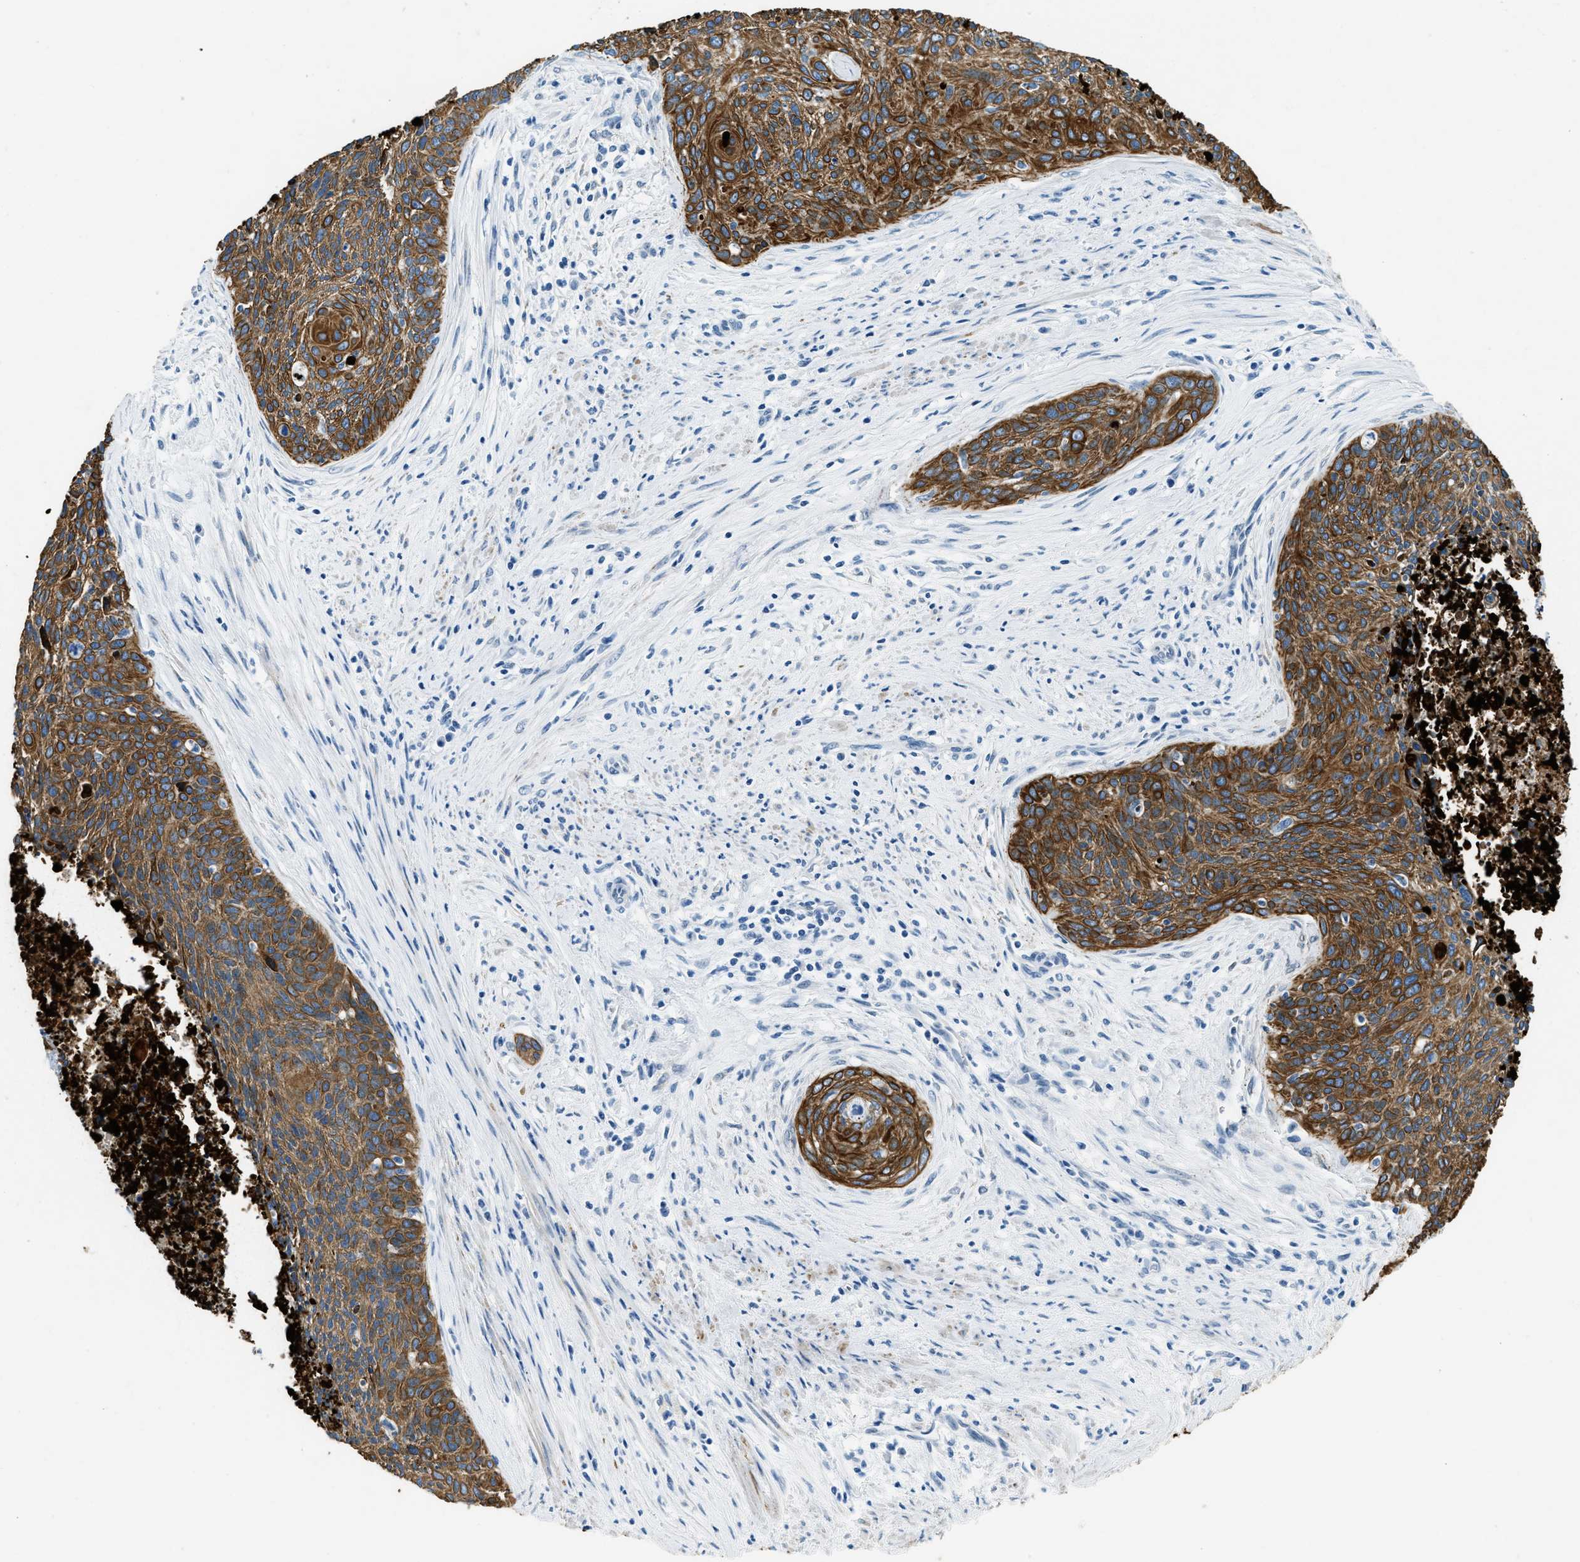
{"staining": {"intensity": "strong", "quantity": ">75%", "location": "cytoplasmic/membranous"}, "tissue": "cervical cancer", "cell_type": "Tumor cells", "image_type": "cancer", "snomed": [{"axis": "morphology", "description": "Squamous cell carcinoma, NOS"}, {"axis": "topography", "description": "Cervix"}], "caption": "Protein expression analysis of squamous cell carcinoma (cervical) reveals strong cytoplasmic/membranous staining in approximately >75% of tumor cells. The staining was performed using DAB to visualize the protein expression in brown, while the nuclei were stained in blue with hematoxylin (Magnification: 20x).", "gene": "CFAP20", "patient": {"sex": "female", "age": 55}}